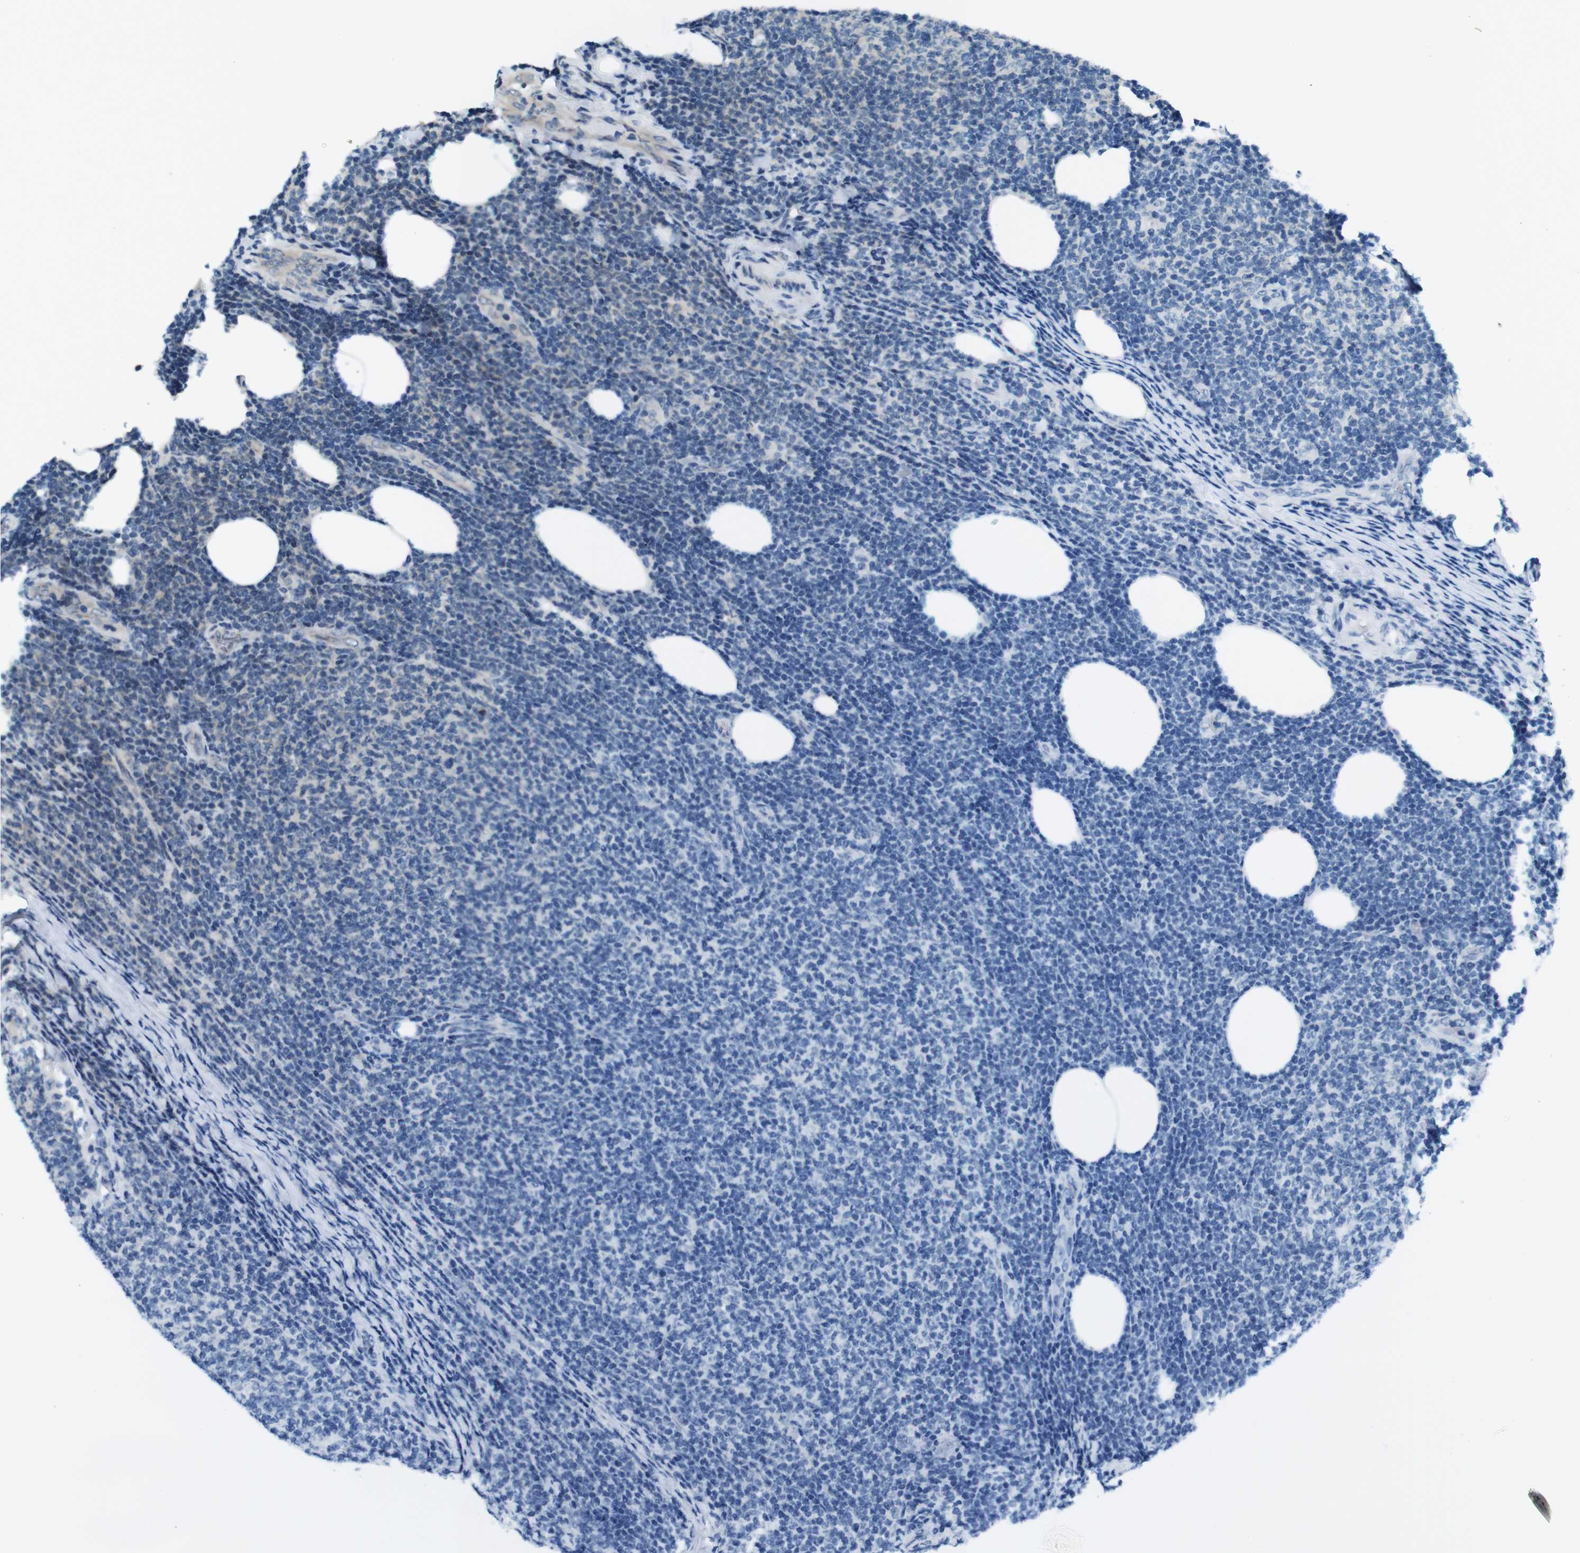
{"staining": {"intensity": "negative", "quantity": "none", "location": "none"}, "tissue": "lymphoma", "cell_type": "Tumor cells", "image_type": "cancer", "snomed": [{"axis": "morphology", "description": "Malignant lymphoma, non-Hodgkin's type, Low grade"}, {"axis": "topography", "description": "Lymph node"}], "caption": "Tumor cells are negative for protein expression in human lymphoma.", "gene": "TIAM2", "patient": {"sex": "male", "age": 66}}